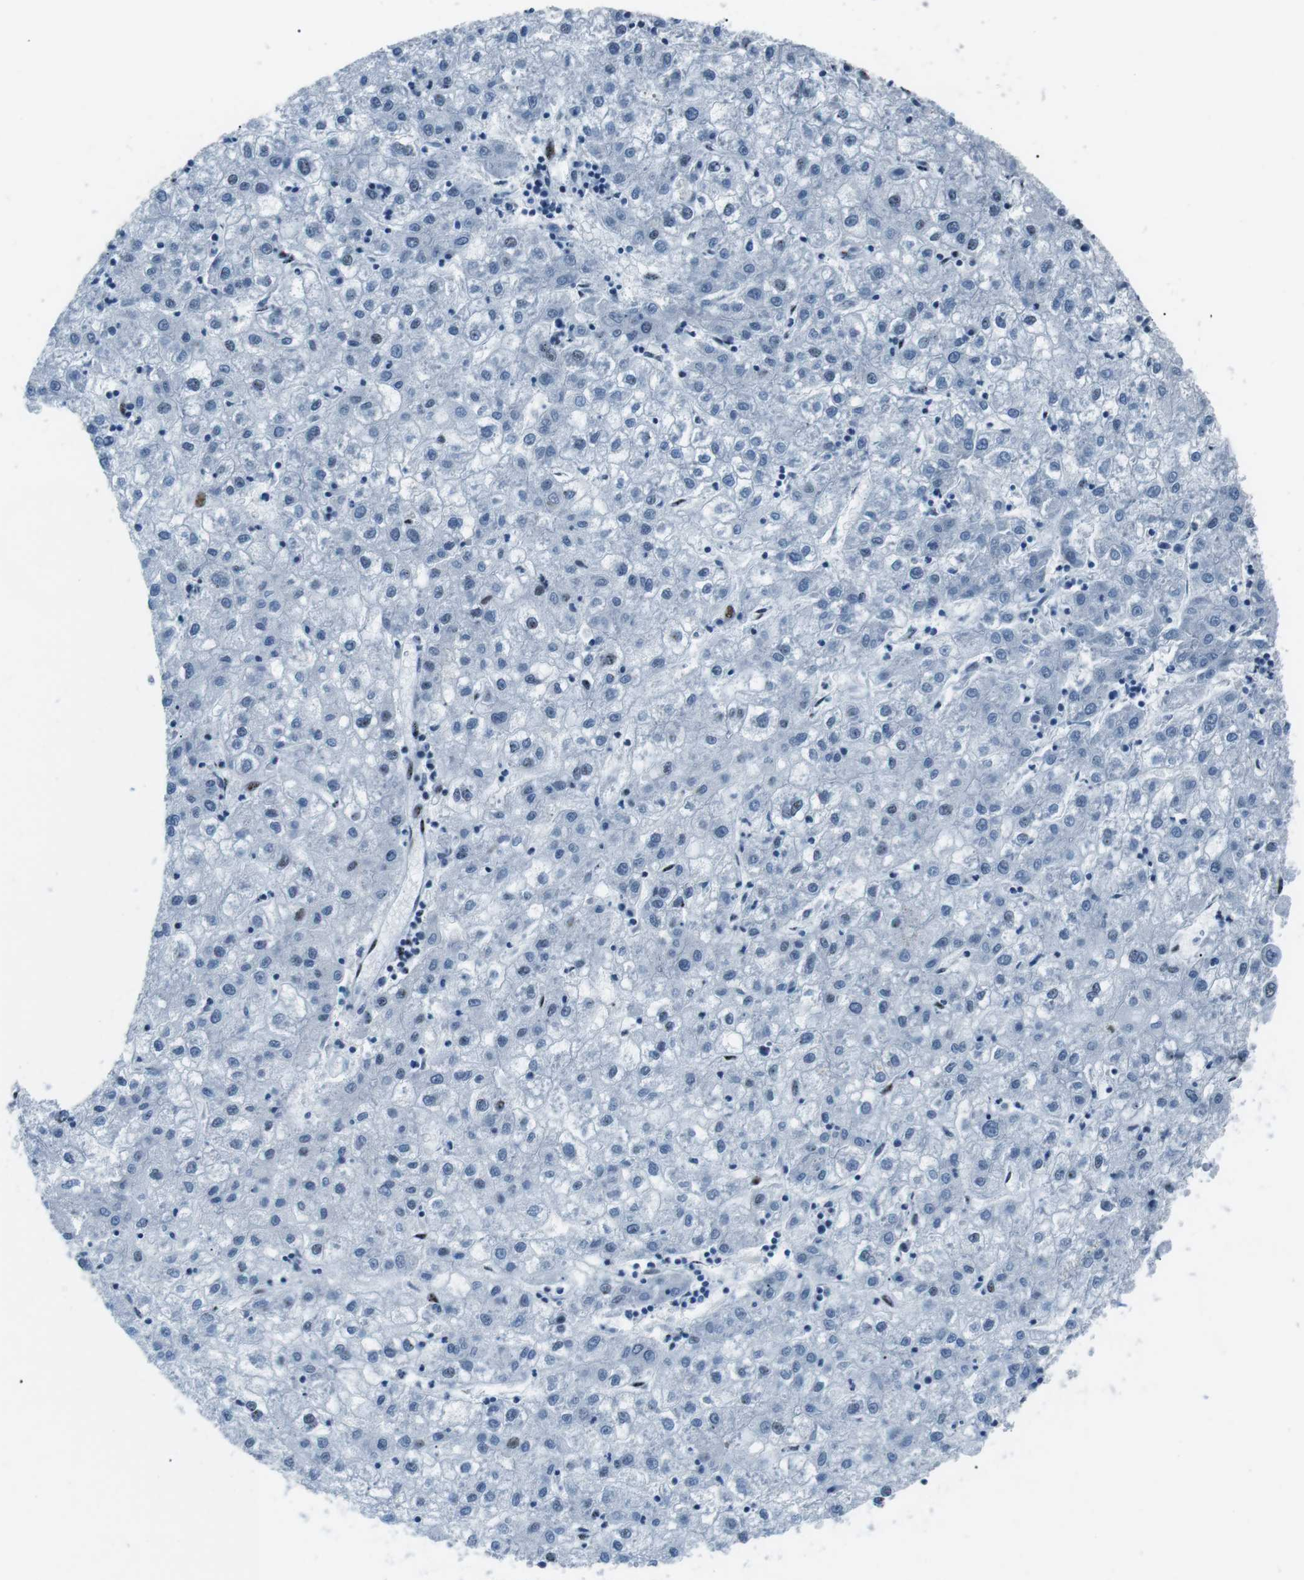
{"staining": {"intensity": "negative", "quantity": "none", "location": "none"}, "tissue": "liver cancer", "cell_type": "Tumor cells", "image_type": "cancer", "snomed": [{"axis": "morphology", "description": "Carcinoma, Hepatocellular, NOS"}, {"axis": "topography", "description": "Liver"}], "caption": "DAB (3,3'-diaminobenzidine) immunohistochemical staining of human liver cancer demonstrates no significant expression in tumor cells.", "gene": "PML", "patient": {"sex": "male", "age": 72}}